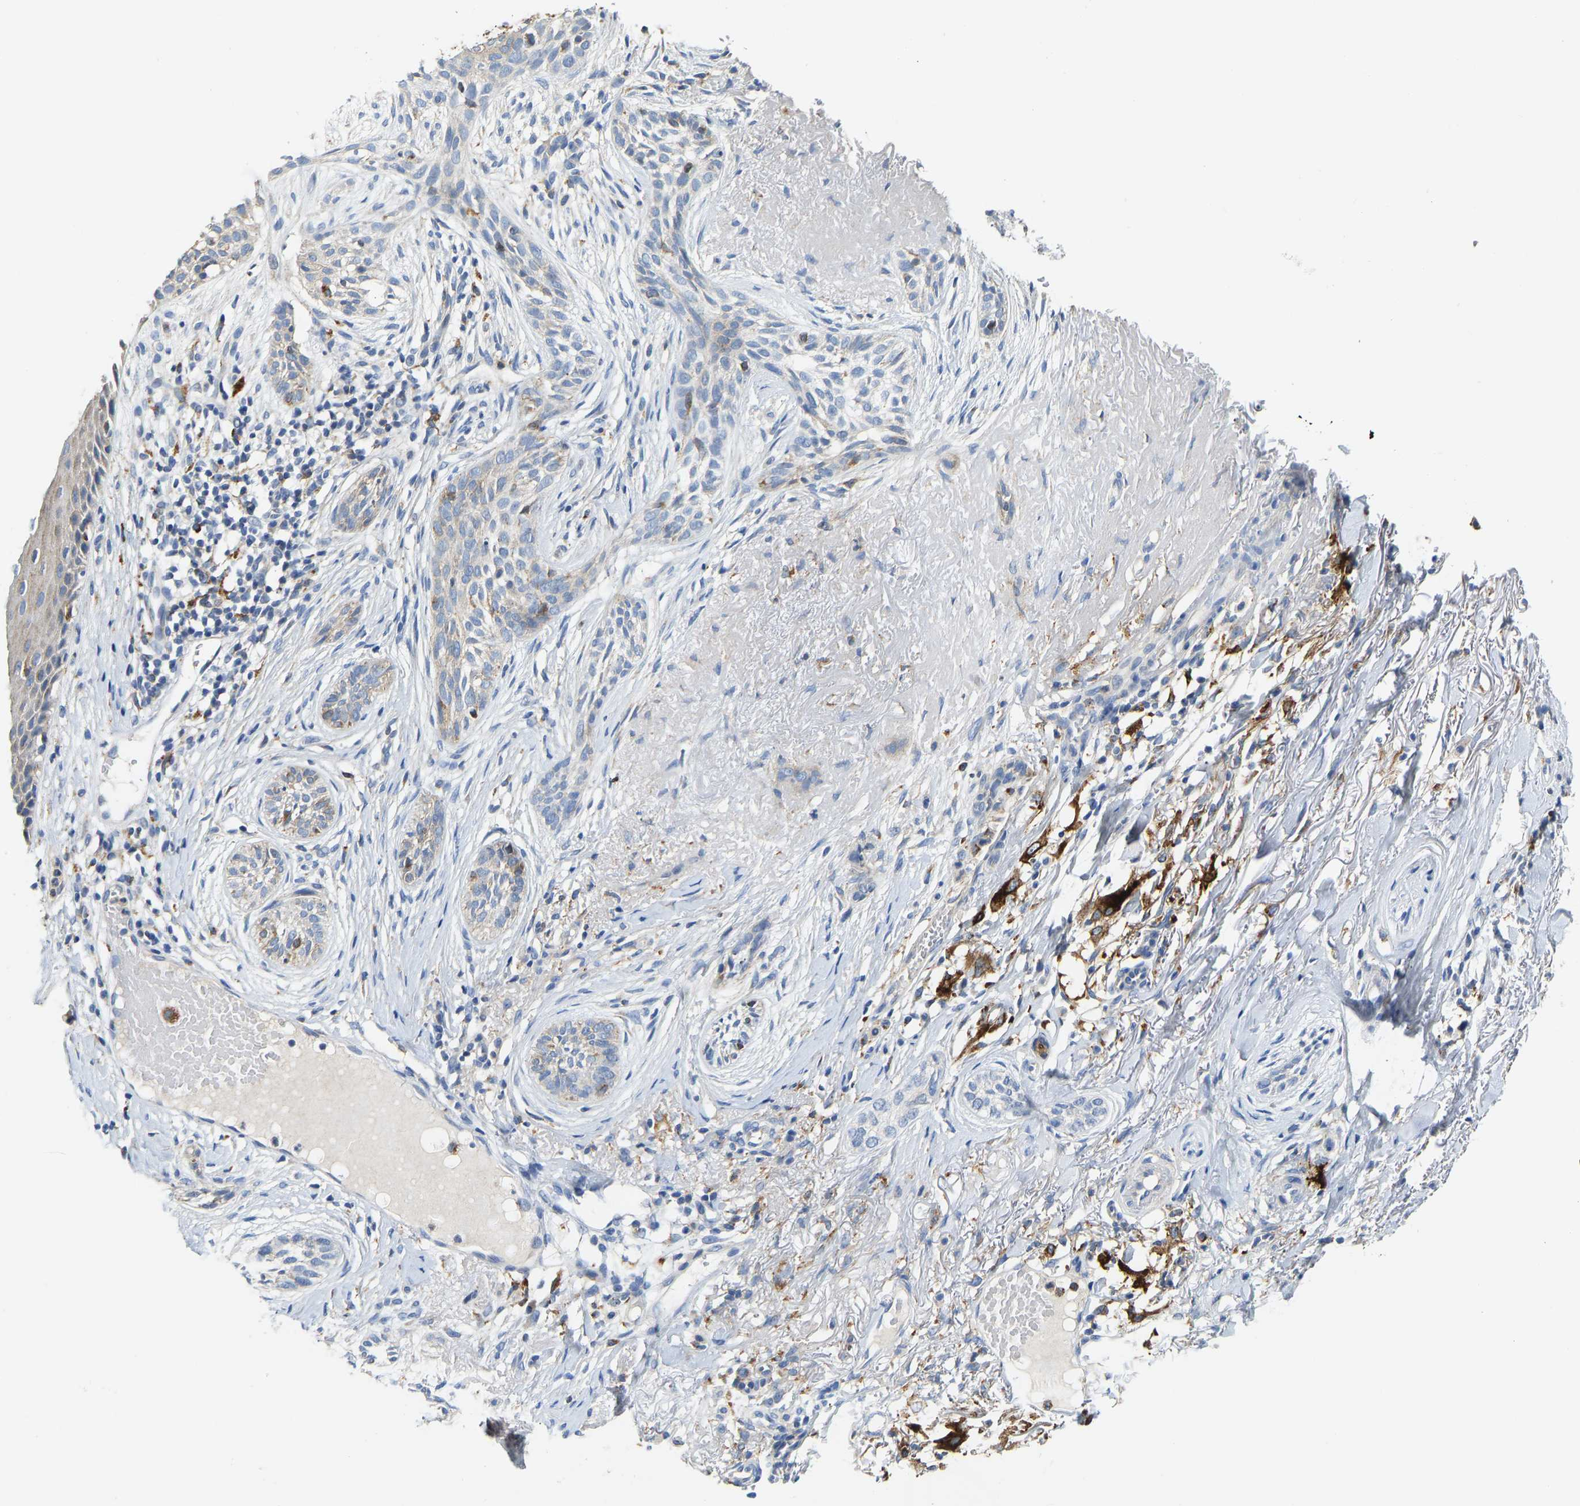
{"staining": {"intensity": "moderate", "quantity": "<25%", "location": "cytoplasmic/membranous"}, "tissue": "skin cancer", "cell_type": "Tumor cells", "image_type": "cancer", "snomed": [{"axis": "morphology", "description": "Basal cell carcinoma"}, {"axis": "topography", "description": "Skin"}], "caption": "This micrograph reveals IHC staining of human skin basal cell carcinoma, with low moderate cytoplasmic/membranous positivity in about <25% of tumor cells.", "gene": "ATP6V1E1", "patient": {"sex": "female", "age": 88}}